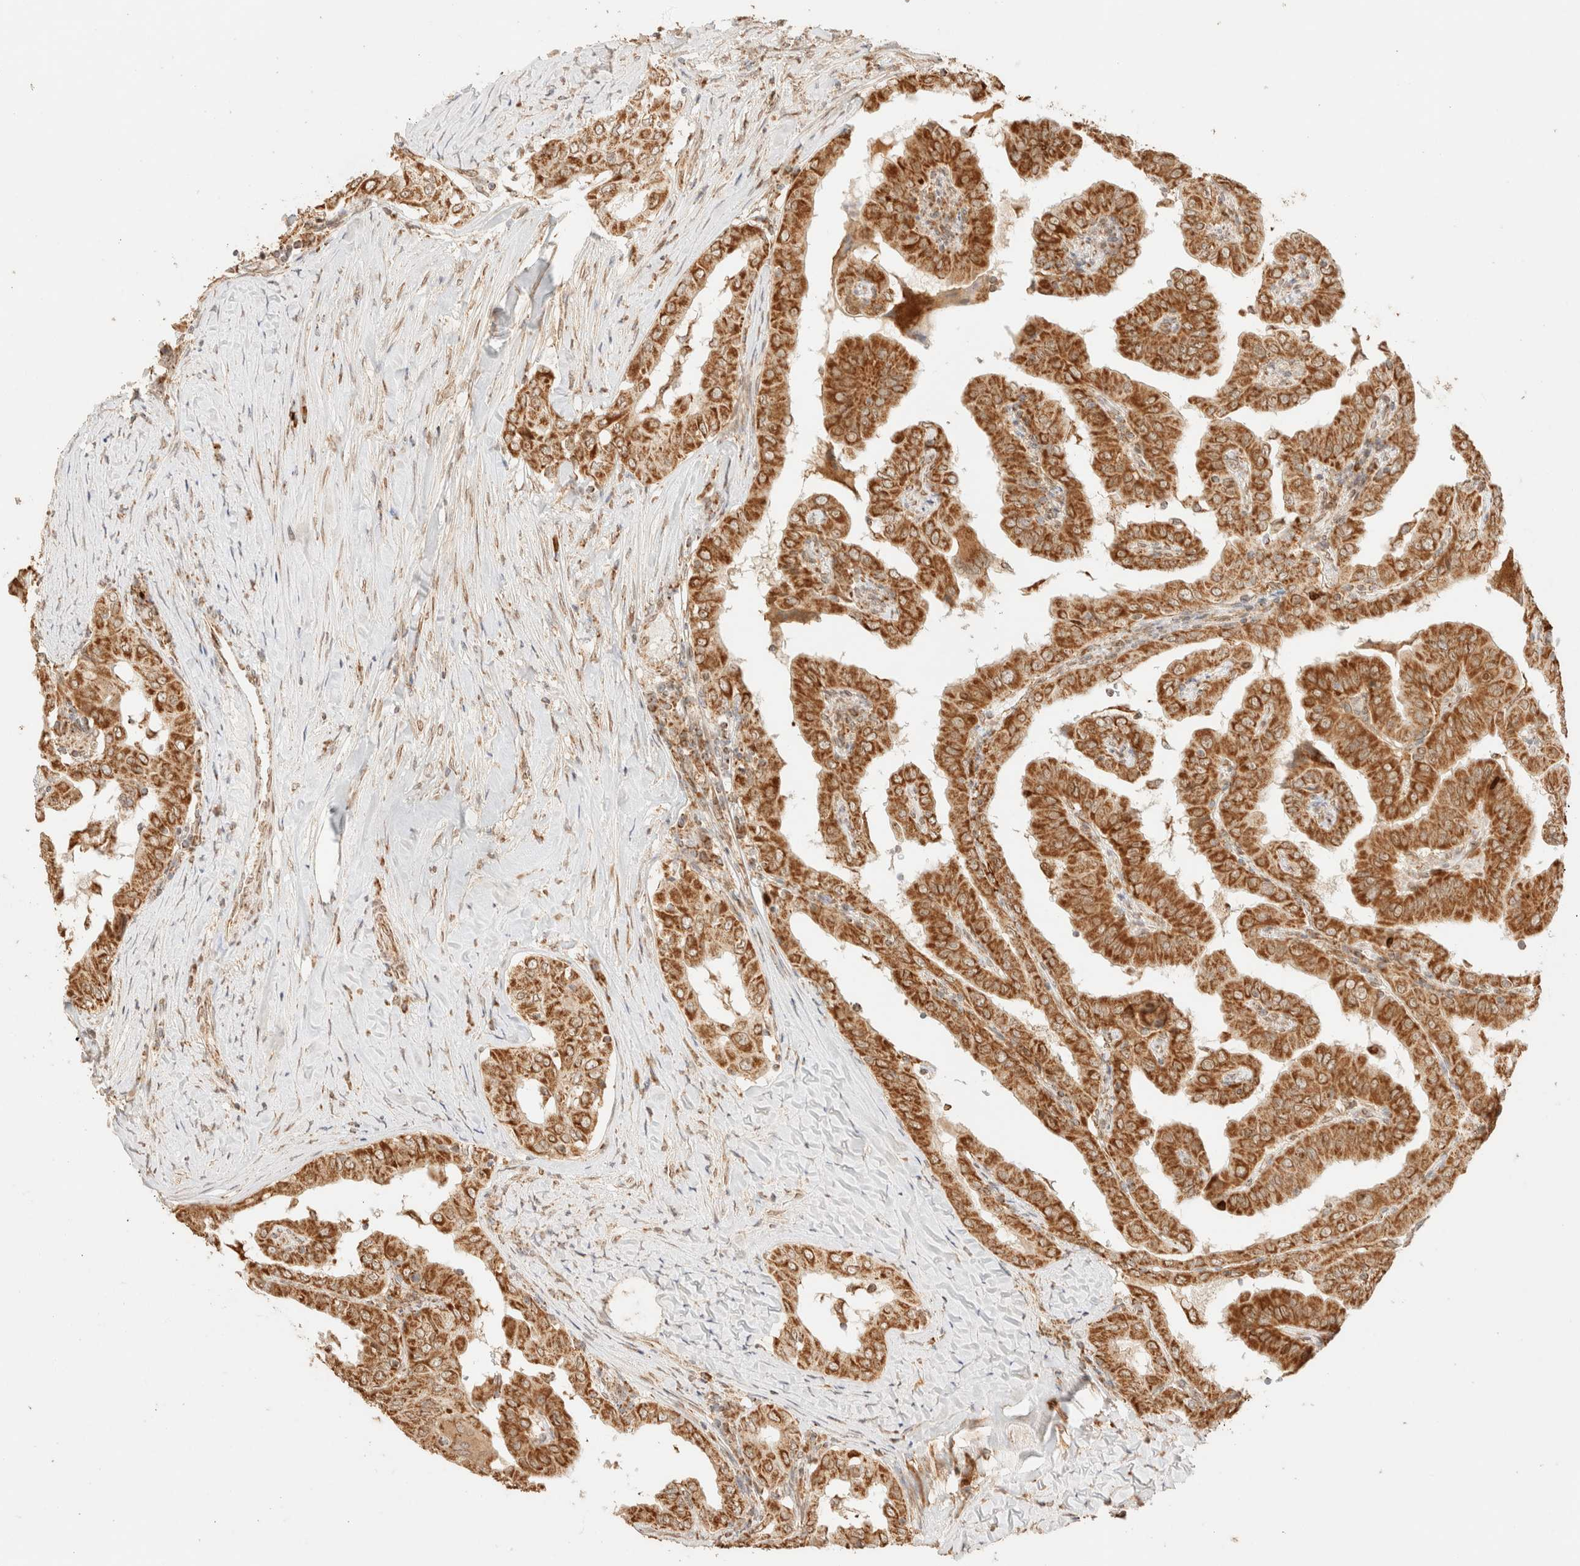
{"staining": {"intensity": "moderate", "quantity": ">75%", "location": "cytoplasmic/membranous"}, "tissue": "thyroid cancer", "cell_type": "Tumor cells", "image_type": "cancer", "snomed": [{"axis": "morphology", "description": "Papillary adenocarcinoma, NOS"}, {"axis": "topography", "description": "Thyroid gland"}], "caption": "Tumor cells exhibit medium levels of moderate cytoplasmic/membranous staining in approximately >75% of cells in thyroid cancer (papillary adenocarcinoma). Using DAB (3,3'-diaminobenzidine) (brown) and hematoxylin (blue) stains, captured at high magnification using brightfield microscopy.", "gene": "TACO1", "patient": {"sex": "male", "age": 33}}